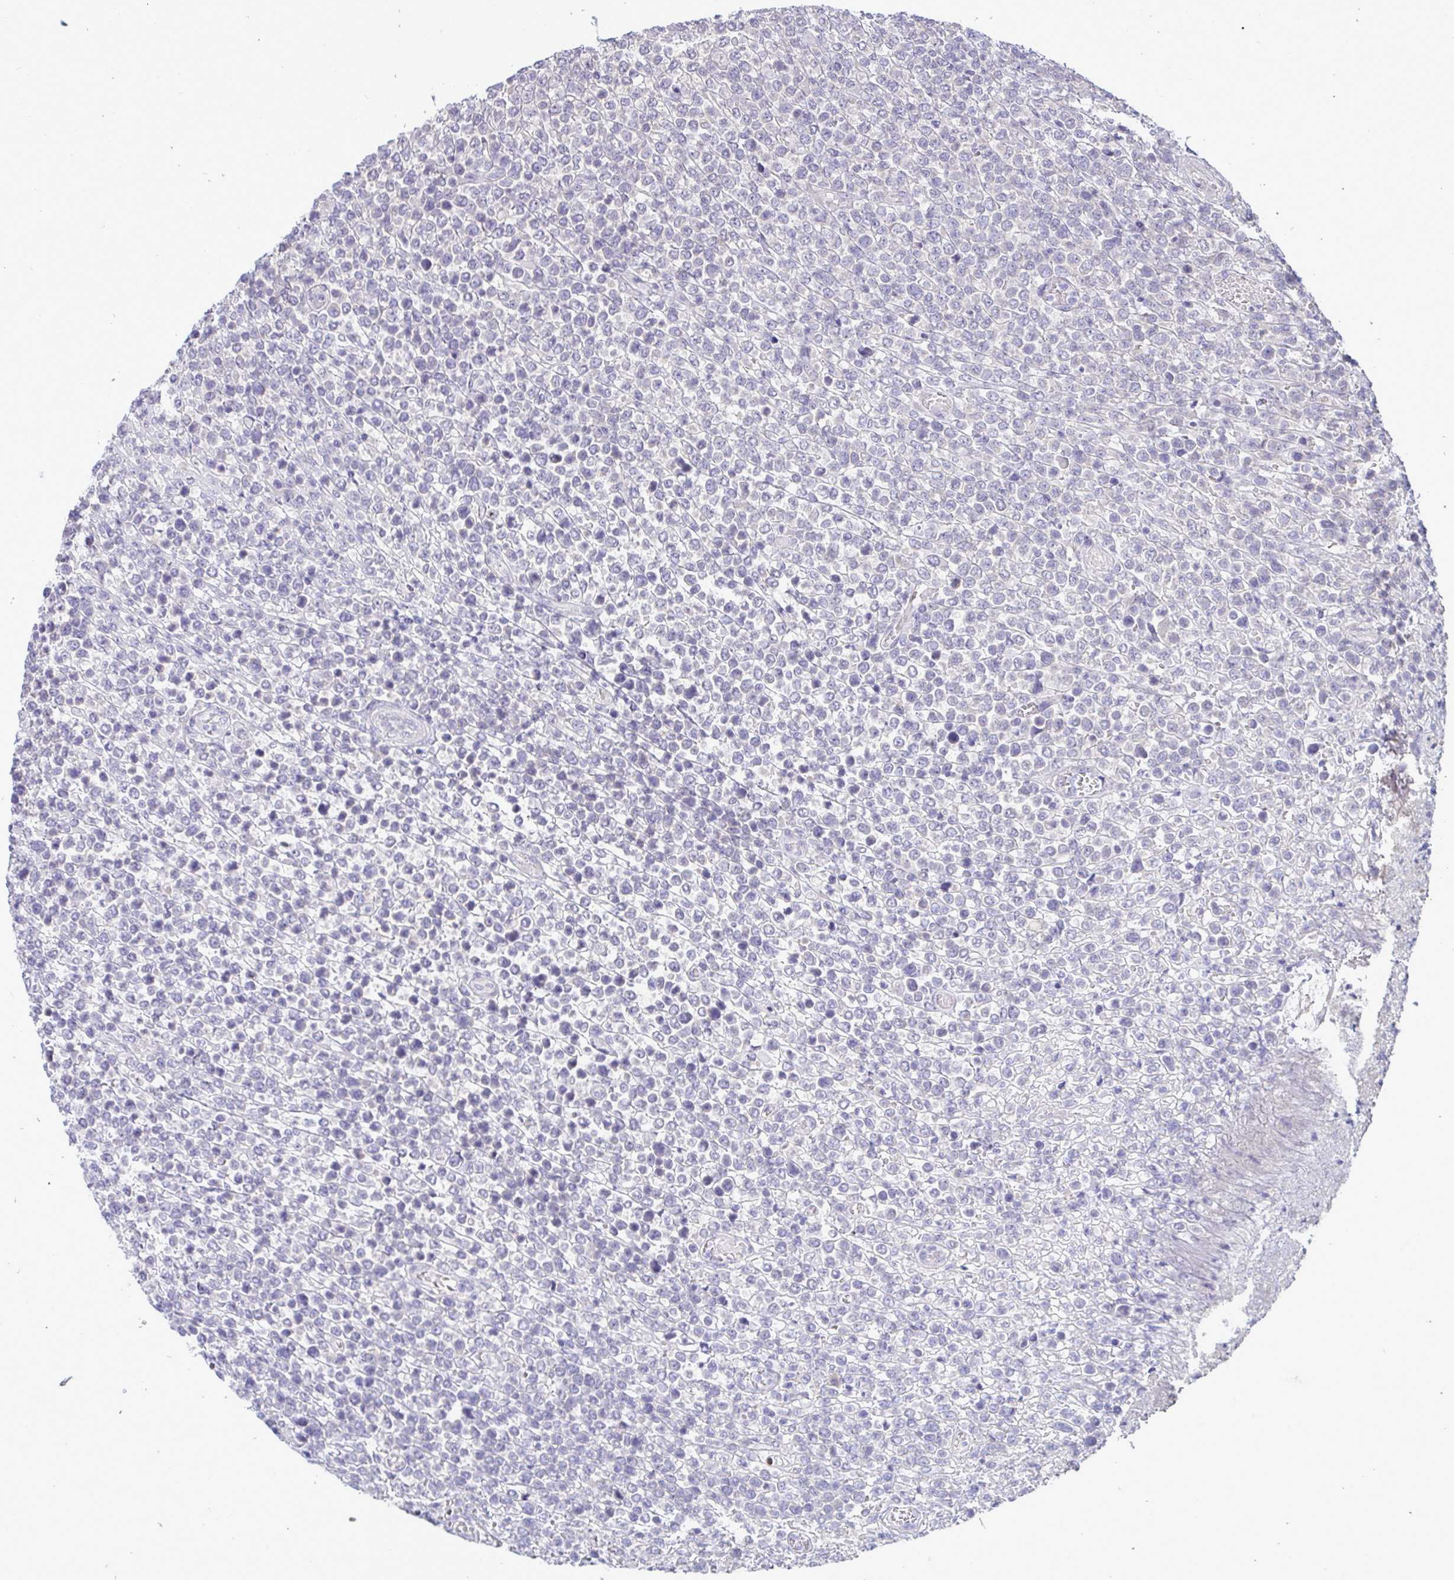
{"staining": {"intensity": "negative", "quantity": "none", "location": "none"}, "tissue": "lymphoma", "cell_type": "Tumor cells", "image_type": "cancer", "snomed": [{"axis": "morphology", "description": "Malignant lymphoma, non-Hodgkin's type, High grade"}, {"axis": "topography", "description": "Soft tissue"}], "caption": "Protein analysis of high-grade malignant lymphoma, non-Hodgkin's type demonstrates no significant positivity in tumor cells.", "gene": "TMEM41A", "patient": {"sex": "female", "age": 56}}